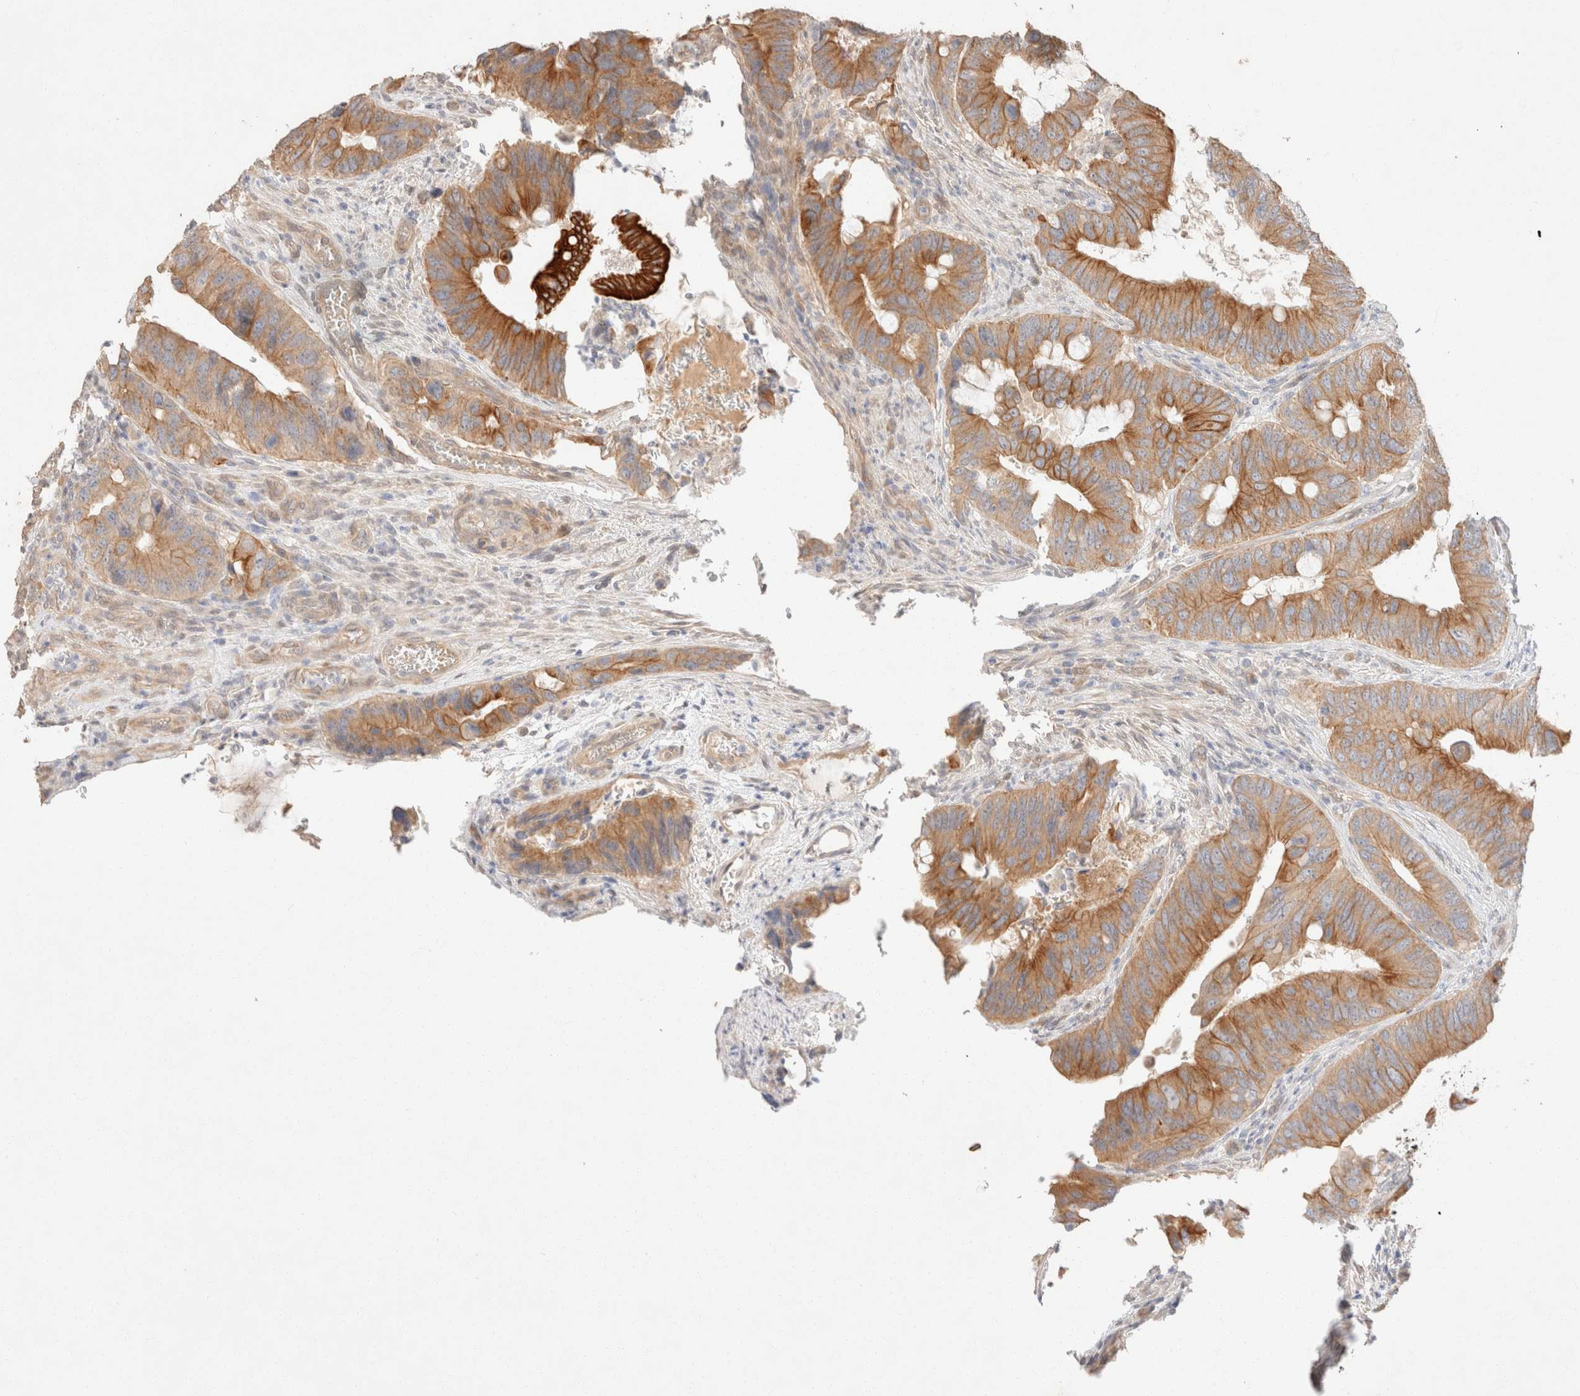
{"staining": {"intensity": "strong", "quantity": ">75%", "location": "cytoplasmic/membranous"}, "tissue": "colorectal cancer", "cell_type": "Tumor cells", "image_type": "cancer", "snomed": [{"axis": "morphology", "description": "Adenocarcinoma, NOS"}, {"axis": "topography", "description": "Colon"}], "caption": "Human colorectal cancer stained for a protein (brown) shows strong cytoplasmic/membranous positive staining in approximately >75% of tumor cells.", "gene": "CSNK1E", "patient": {"sex": "male", "age": 71}}